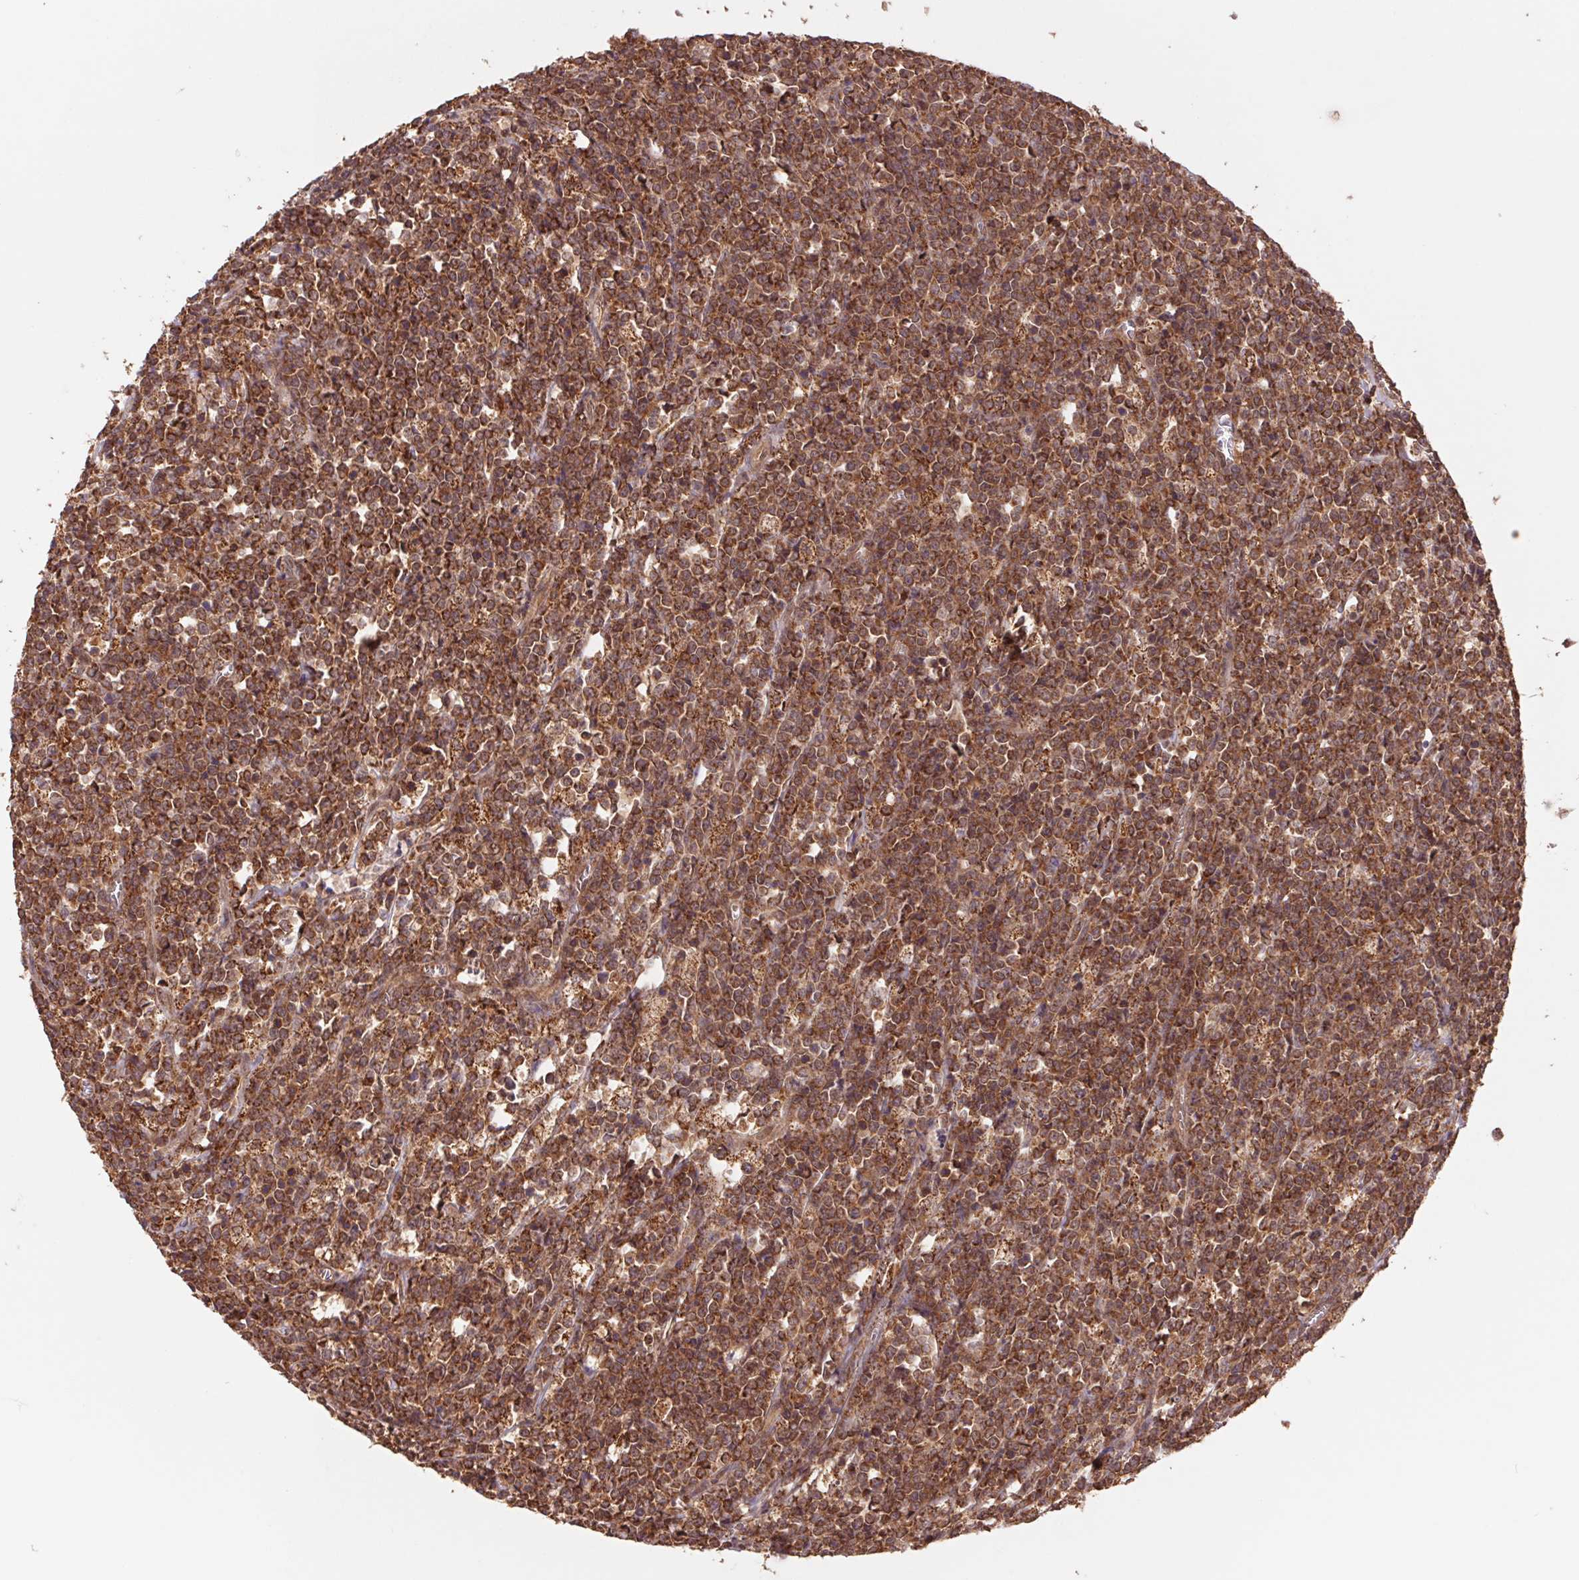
{"staining": {"intensity": "strong", "quantity": ">75%", "location": "cytoplasmic/membranous"}, "tissue": "lymphoma", "cell_type": "Tumor cells", "image_type": "cancer", "snomed": [{"axis": "morphology", "description": "Malignant lymphoma, non-Hodgkin's type, High grade"}, {"axis": "topography", "description": "Small intestine"}], "caption": "A high-resolution image shows immunohistochemistry (IHC) staining of lymphoma, which shows strong cytoplasmic/membranous positivity in approximately >75% of tumor cells.", "gene": "URM1", "patient": {"sex": "female", "age": 56}}